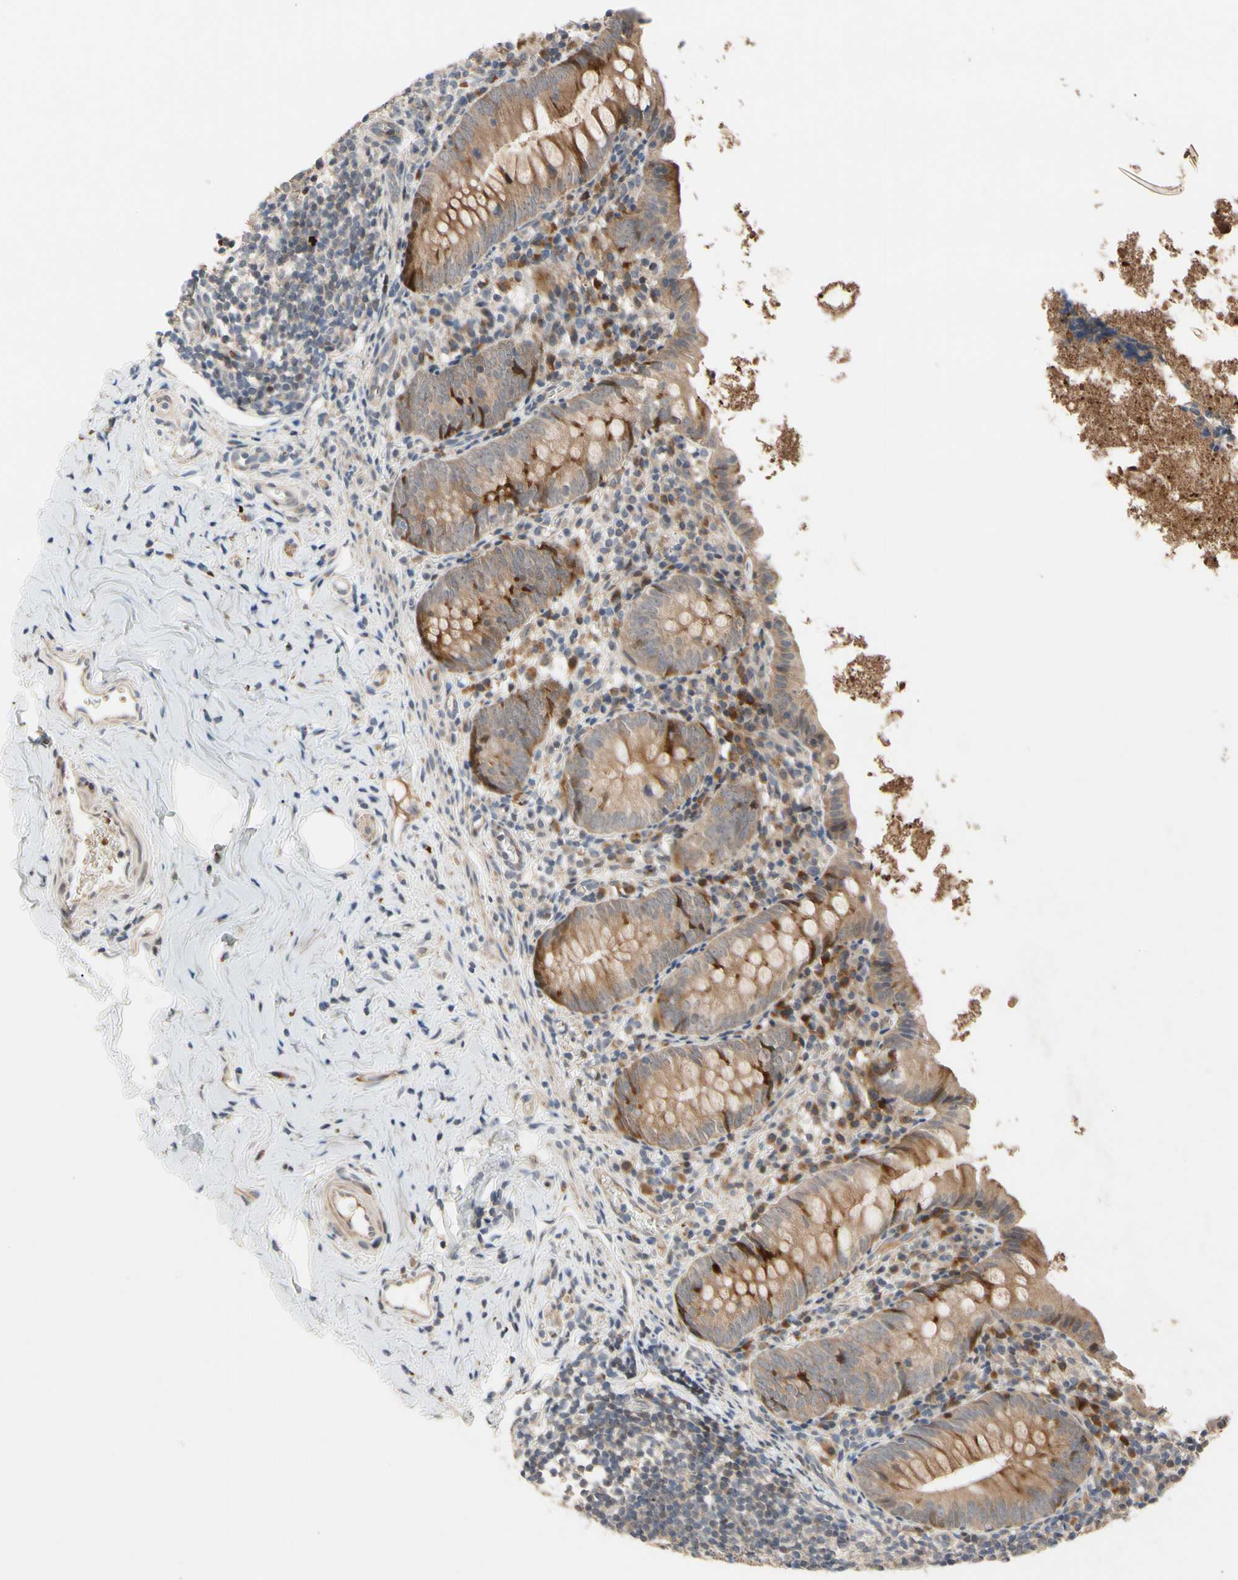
{"staining": {"intensity": "strong", "quantity": ">75%", "location": "cytoplasmic/membranous"}, "tissue": "appendix", "cell_type": "Glandular cells", "image_type": "normal", "snomed": [{"axis": "morphology", "description": "Normal tissue, NOS"}, {"axis": "topography", "description": "Appendix"}], "caption": "A histopathology image showing strong cytoplasmic/membranous expression in approximately >75% of glandular cells in benign appendix, as visualized by brown immunohistochemical staining.", "gene": "HMGCR", "patient": {"sex": "female", "age": 10}}